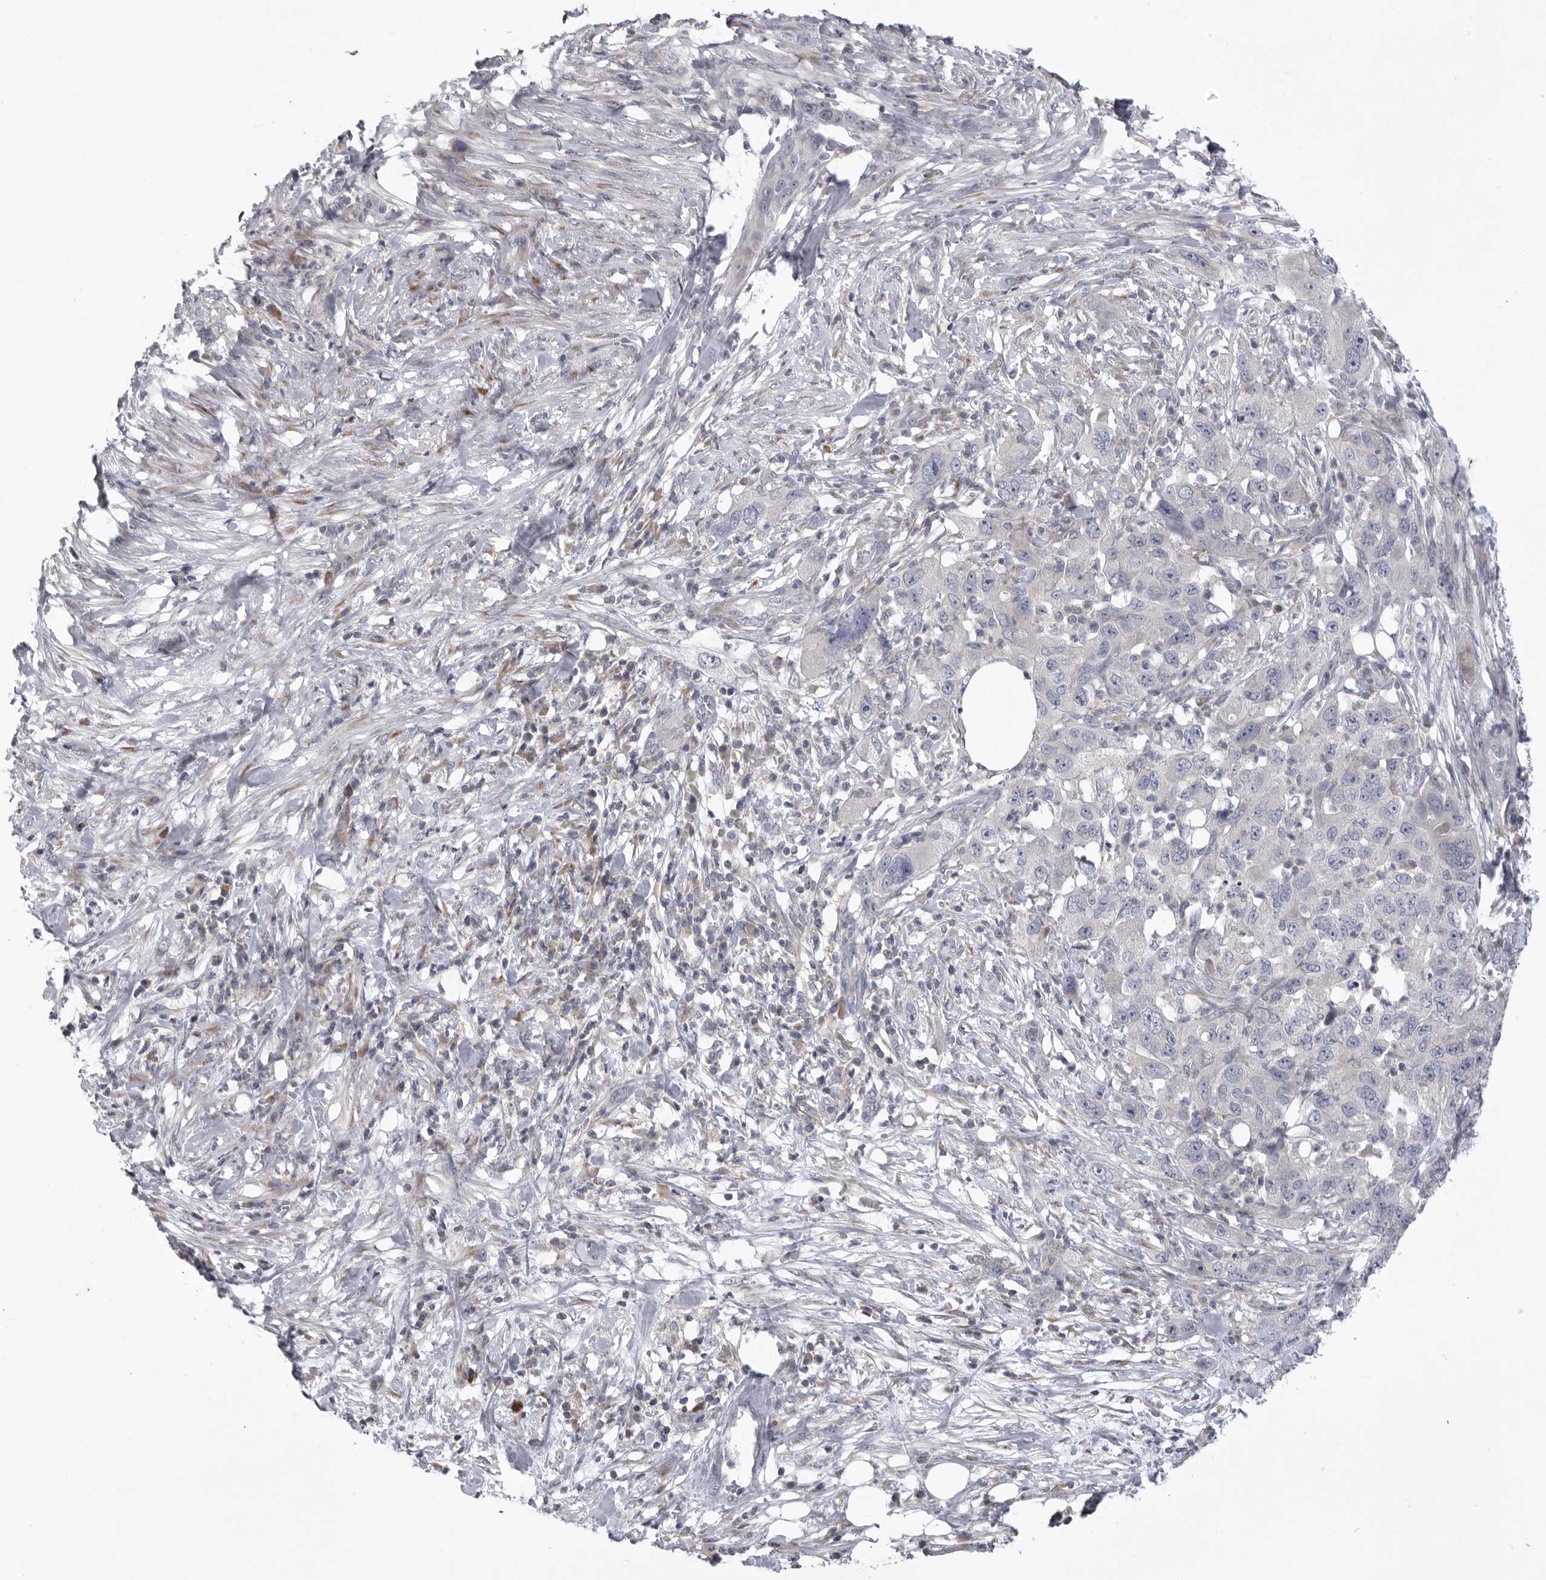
{"staining": {"intensity": "negative", "quantity": "none", "location": "none"}, "tissue": "pancreatic cancer", "cell_type": "Tumor cells", "image_type": "cancer", "snomed": [{"axis": "morphology", "description": "Adenocarcinoma, NOS"}, {"axis": "topography", "description": "Pancreas"}], "caption": "An IHC image of pancreatic cancer is shown. There is no staining in tumor cells of pancreatic cancer. Nuclei are stained in blue.", "gene": "USP24", "patient": {"sex": "female", "age": 78}}